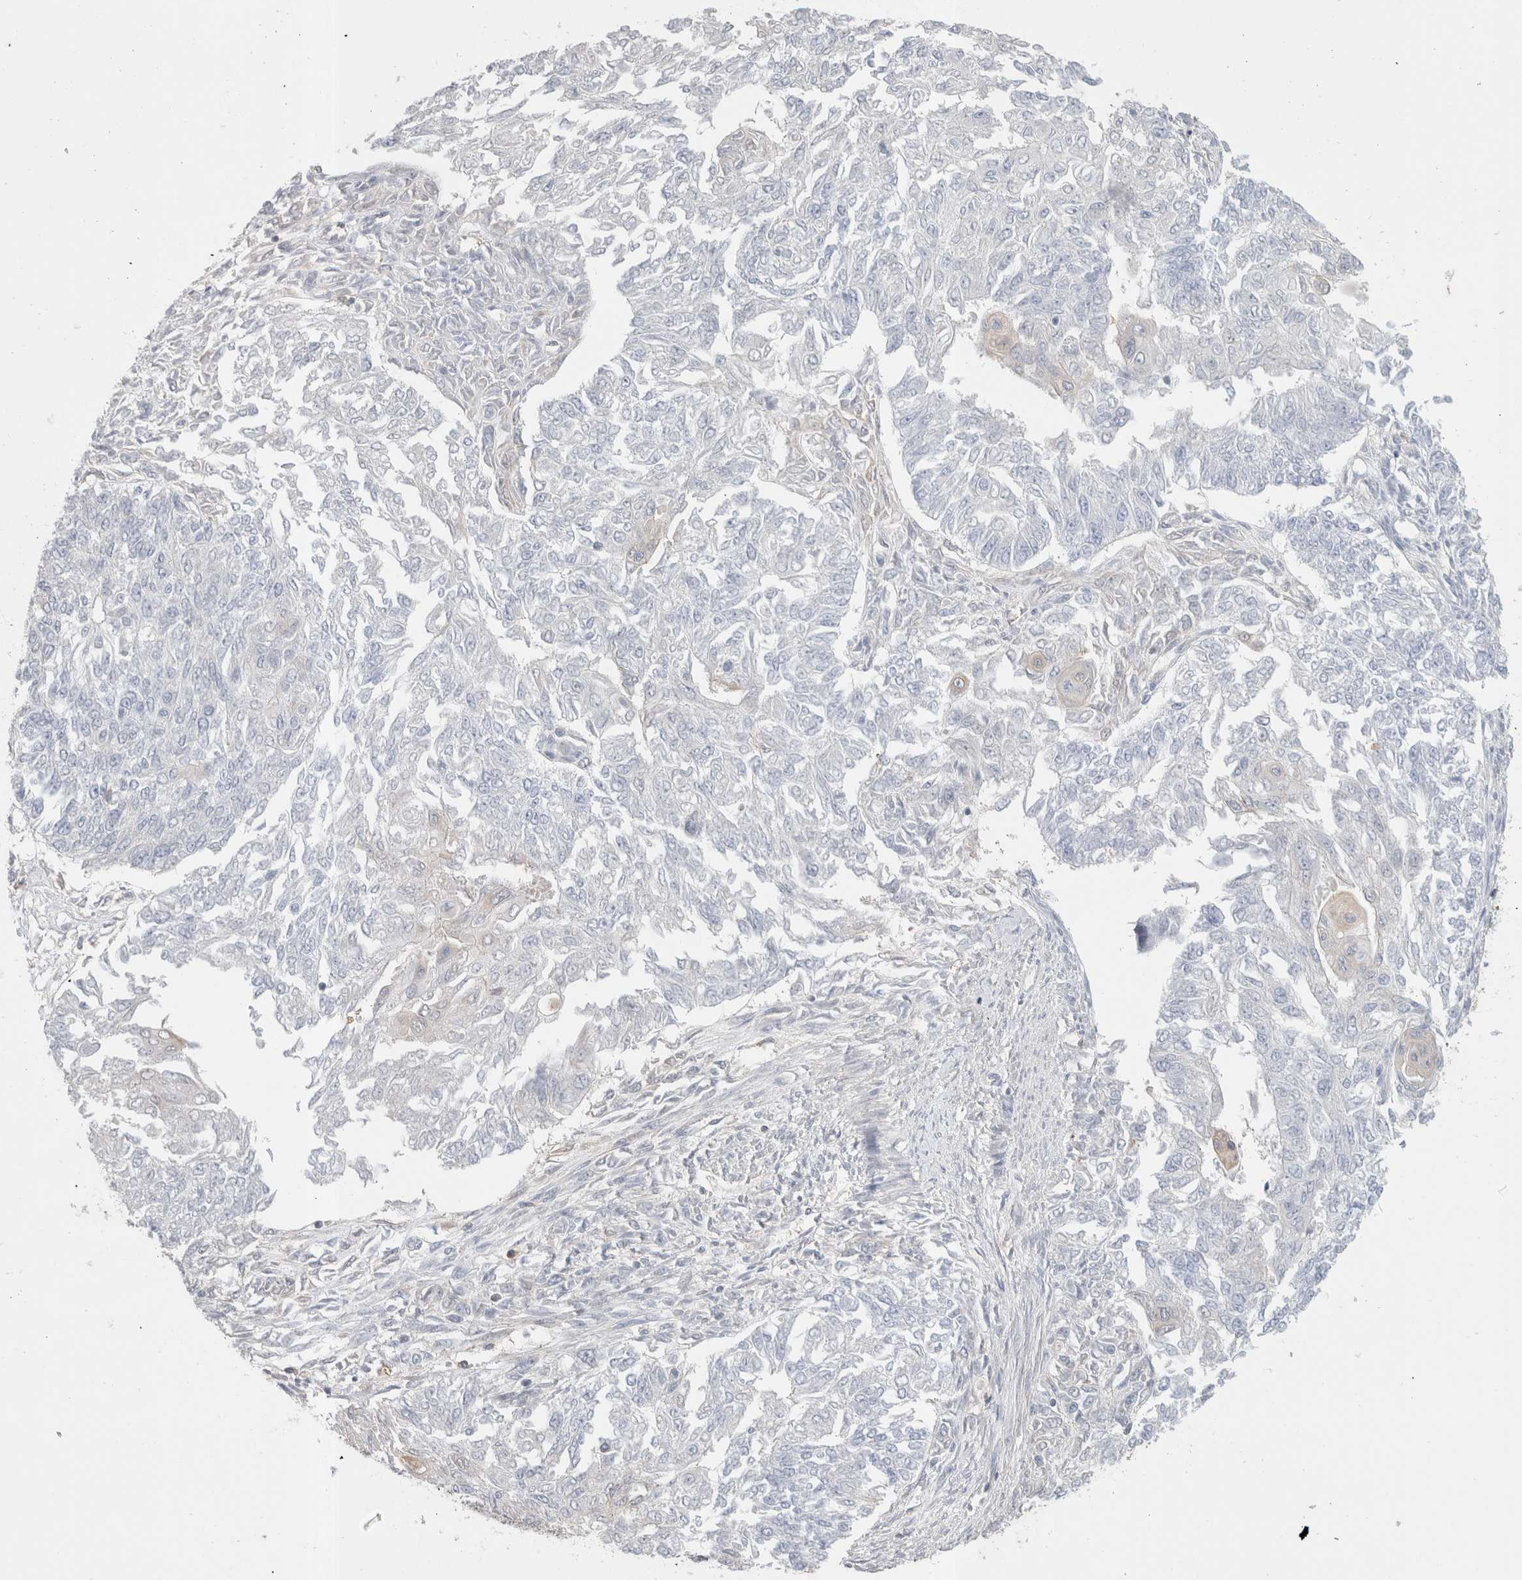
{"staining": {"intensity": "negative", "quantity": "none", "location": "none"}, "tissue": "endometrial cancer", "cell_type": "Tumor cells", "image_type": "cancer", "snomed": [{"axis": "morphology", "description": "Adenocarcinoma, NOS"}, {"axis": "topography", "description": "Endometrium"}], "caption": "Tumor cells are negative for protein expression in human endometrial cancer (adenocarcinoma). (IHC, brightfield microscopy, high magnification).", "gene": "CAPN2", "patient": {"sex": "female", "age": 32}}